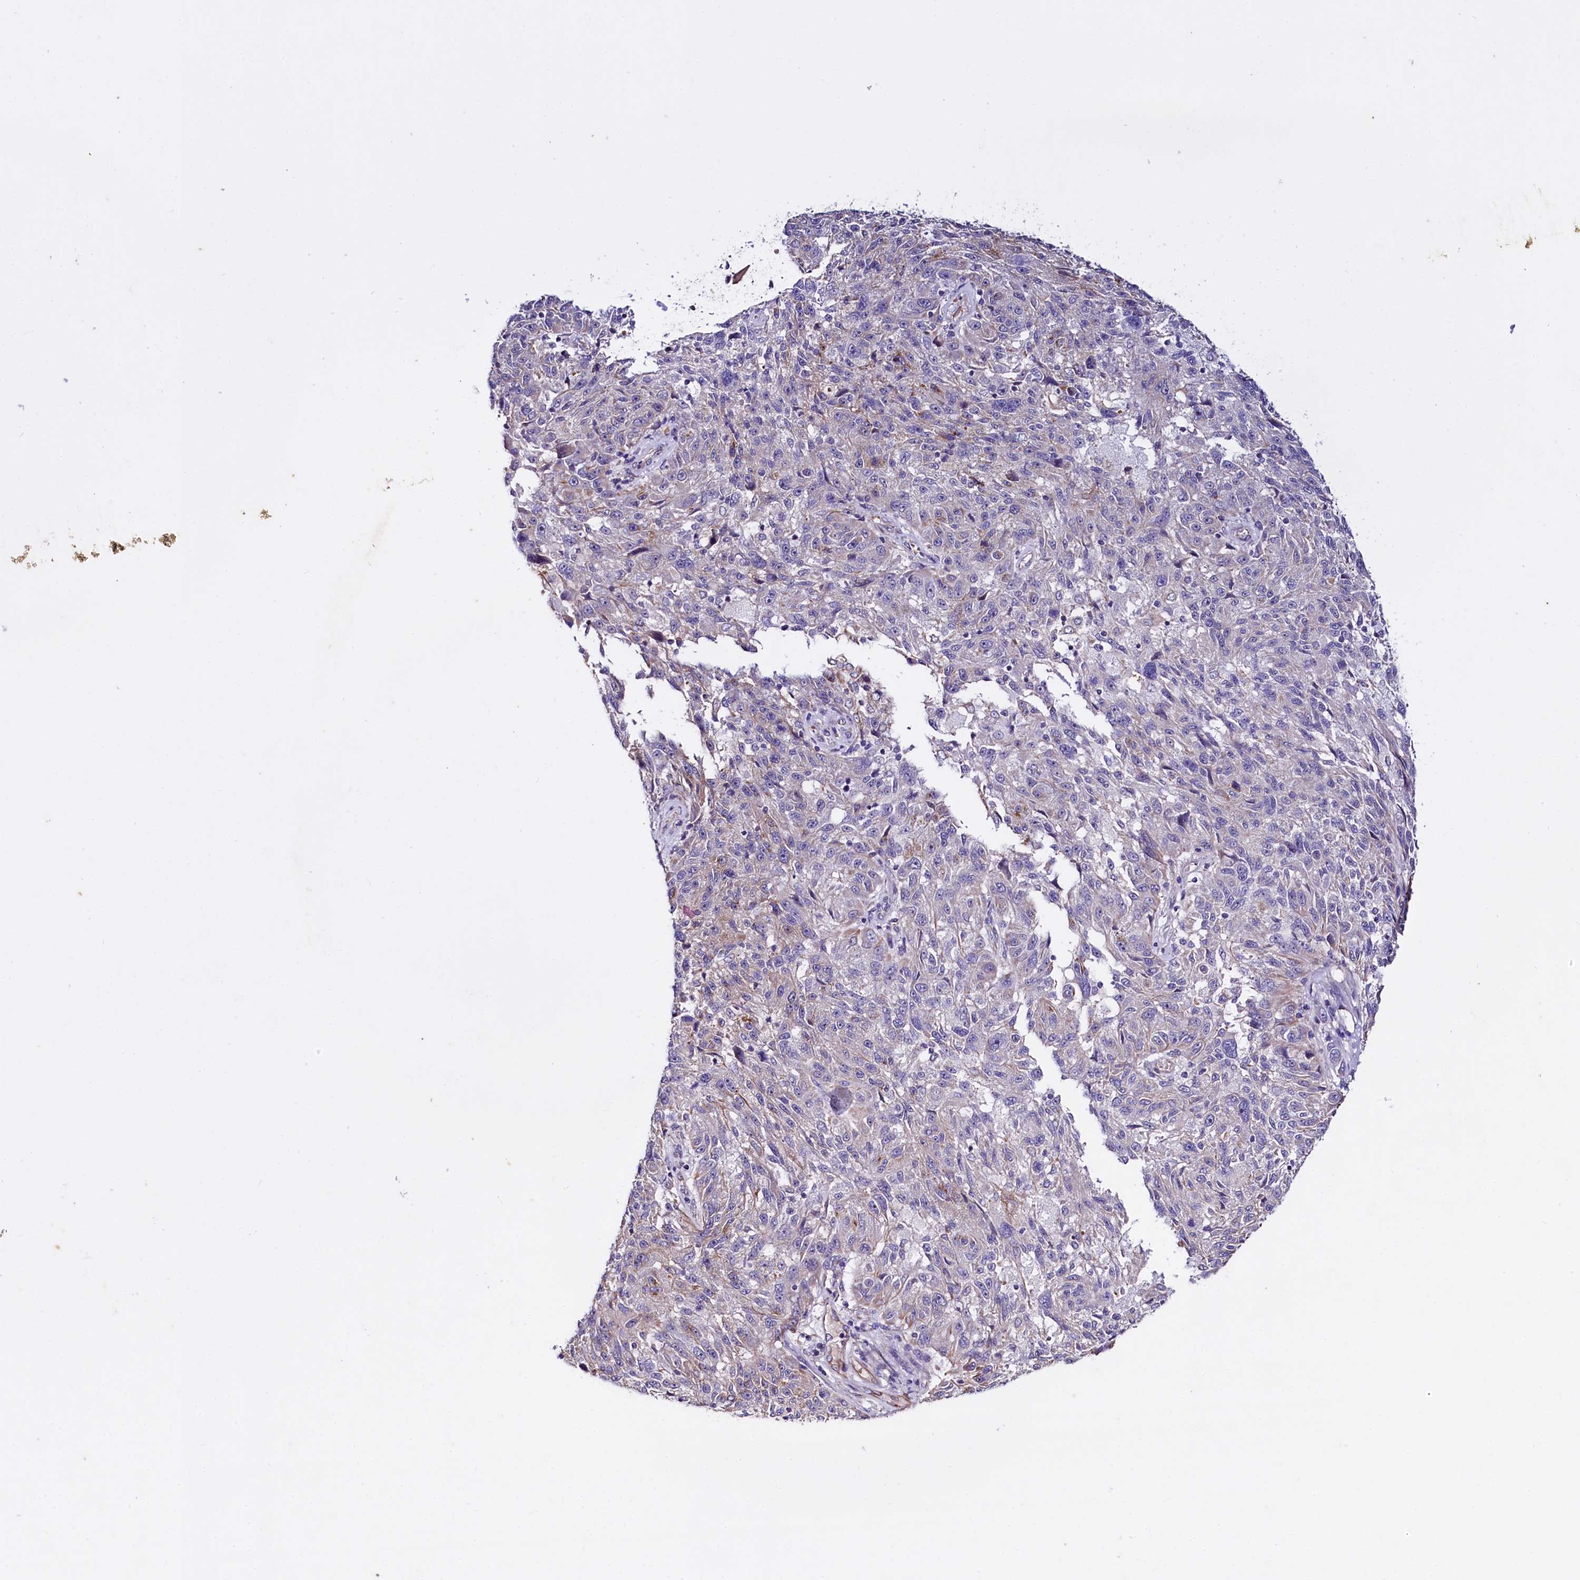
{"staining": {"intensity": "negative", "quantity": "none", "location": "none"}, "tissue": "melanoma", "cell_type": "Tumor cells", "image_type": "cancer", "snomed": [{"axis": "morphology", "description": "Malignant melanoma, NOS"}, {"axis": "topography", "description": "Skin"}], "caption": "Melanoma was stained to show a protein in brown. There is no significant expression in tumor cells.", "gene": "SLC7A1", "patient": {"sex": "male", "age": 53}}